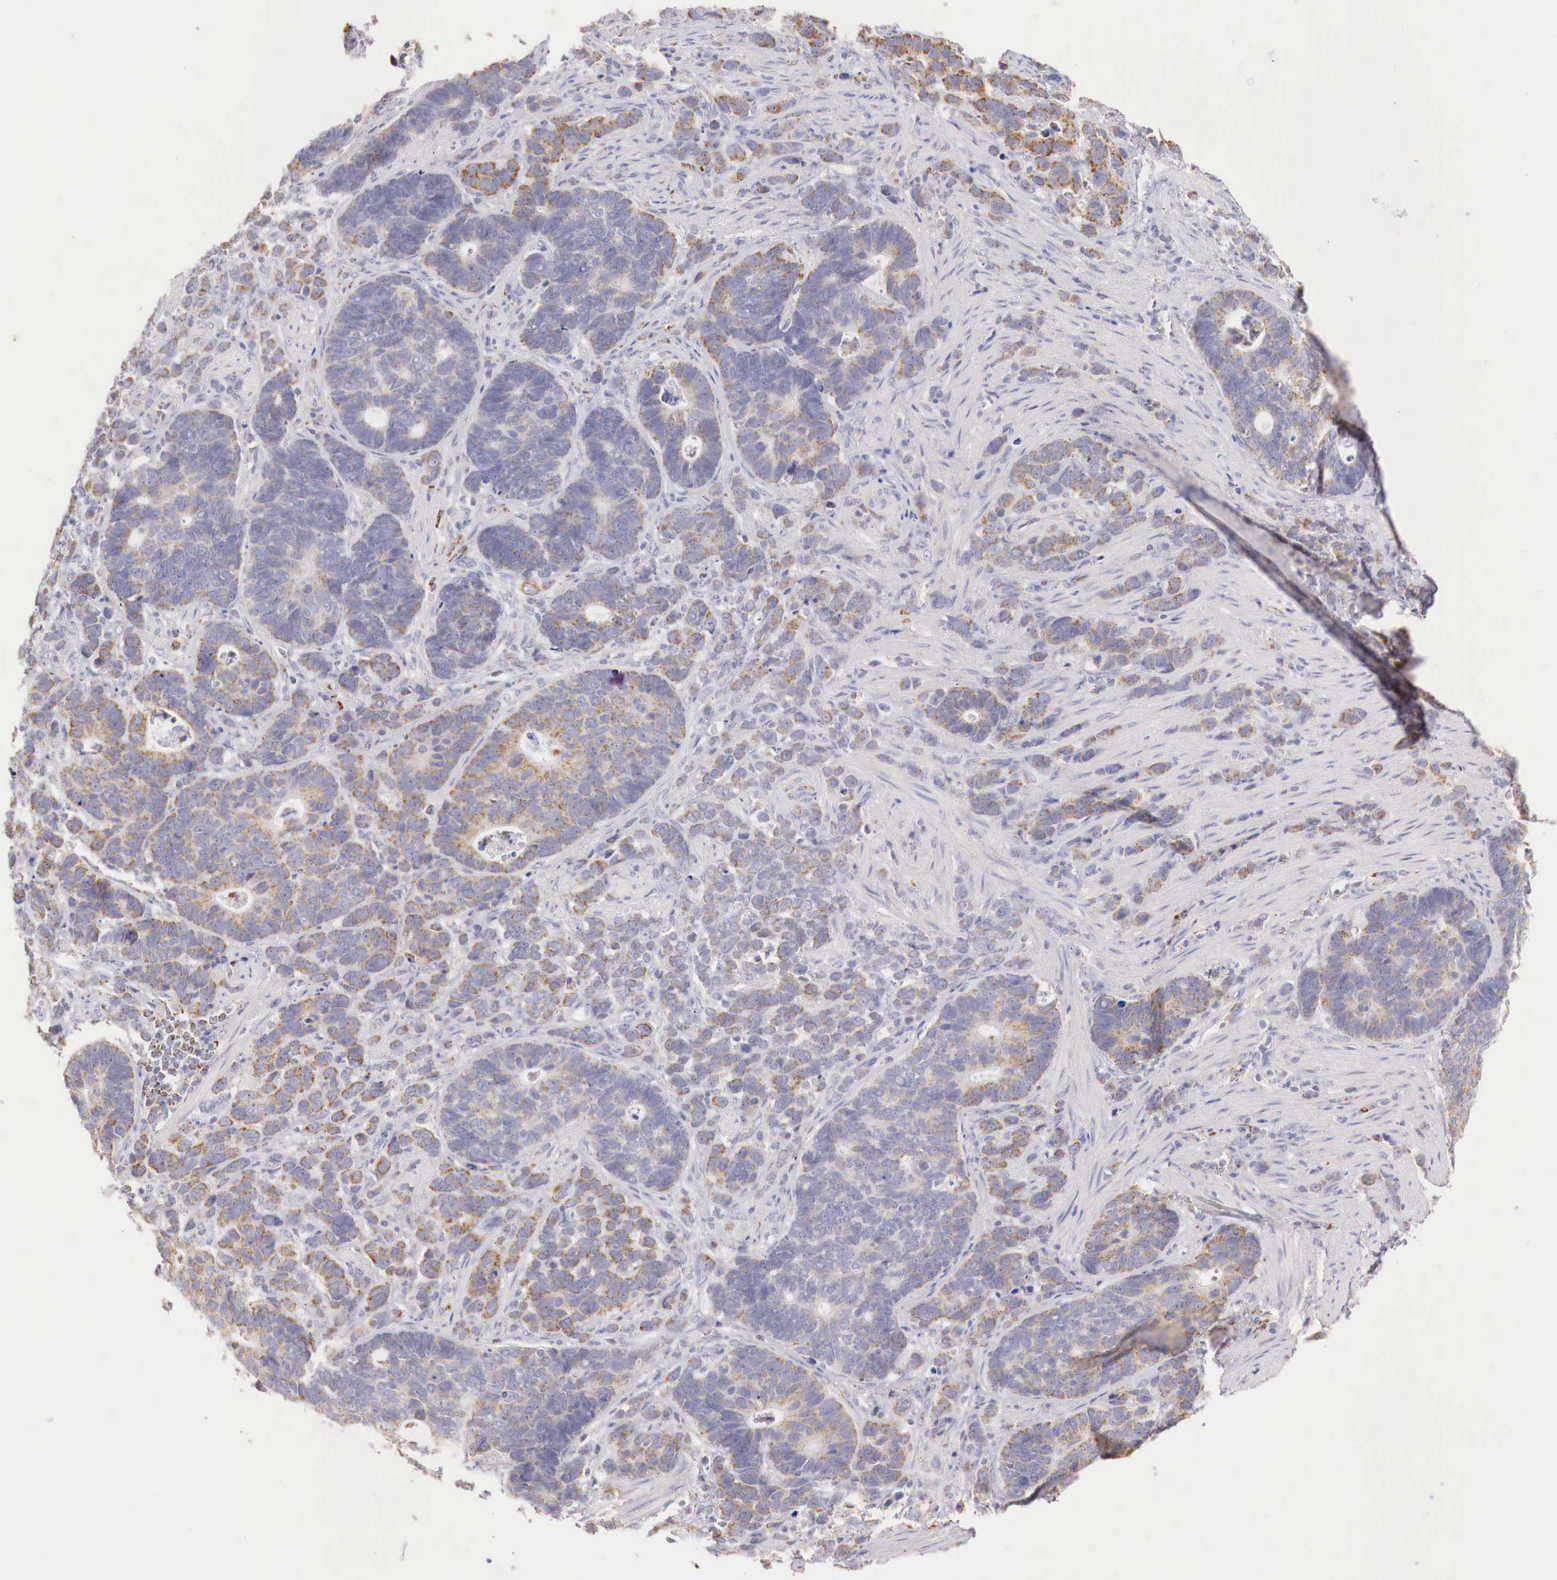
{"staining": {"intensity": "weak", "quantity": "25%-75%", "location": "cytoplasmic/membranous"}, "tissue": "stomach cancer", "cell_type": "Tumor cells", "image_type": "cancer", "snomed": [{"axis": "morphology", "description": "Adenocarcinoma, NOS"}, {"axis": "topography", "description": "Stomach, upper"}], "caption": "DAB (3,3'-diaminobenzidine) immunohistochemical staining of human stomach cancer displays weak cytoplasmic/membranous protein staining in approximately 25%-75% of tumor cells.", "gene": "IDH3G", "patient": {"sex": "male", "age": 71}}